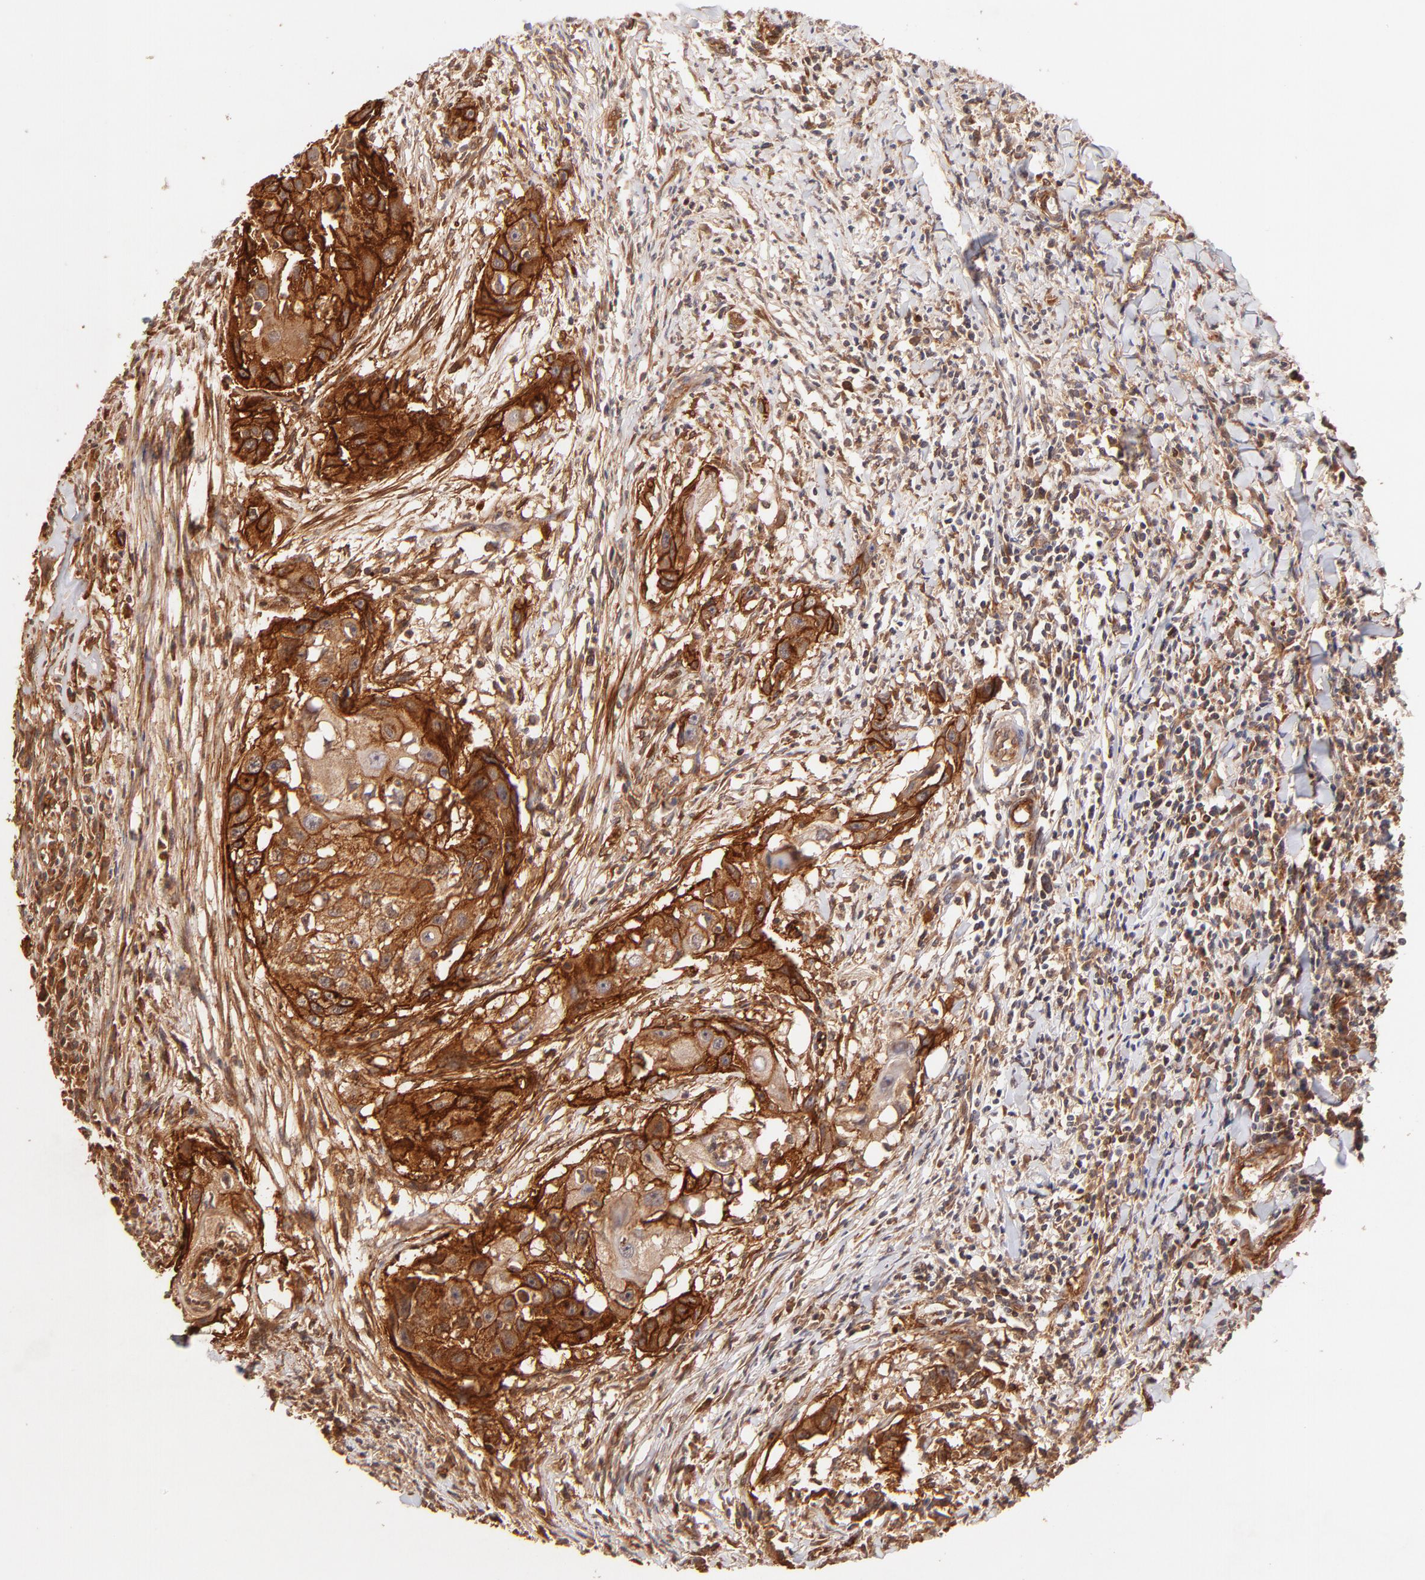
{"staining": {"intensity": "strong", "quantity": ">75%", "location": "cytoplasmic/membranous"}, "tissue": "head and neck cancer", "cell_type": "Tumor cells", "image_type": "cancer", "snomed": [{"axis": "morphology", "description": "Squamous cell carcinoma, NOS"}, {"axis": "topography", "description": "Head-Neck"}], "caption": "A micrograph of squamous cell carcinoma (head and neck) stained for a protein reveals strong cytoplasmic/membranous brown staining in tumor cells. The staining is performed using DAB (3,3'-diaminobenzidine) brown chromogen to label protein expression. The nuclei are counter-stained blue using hematoxylin.", "gene": "ITGB1", "patient": {"sex": "male", "age": 64}}